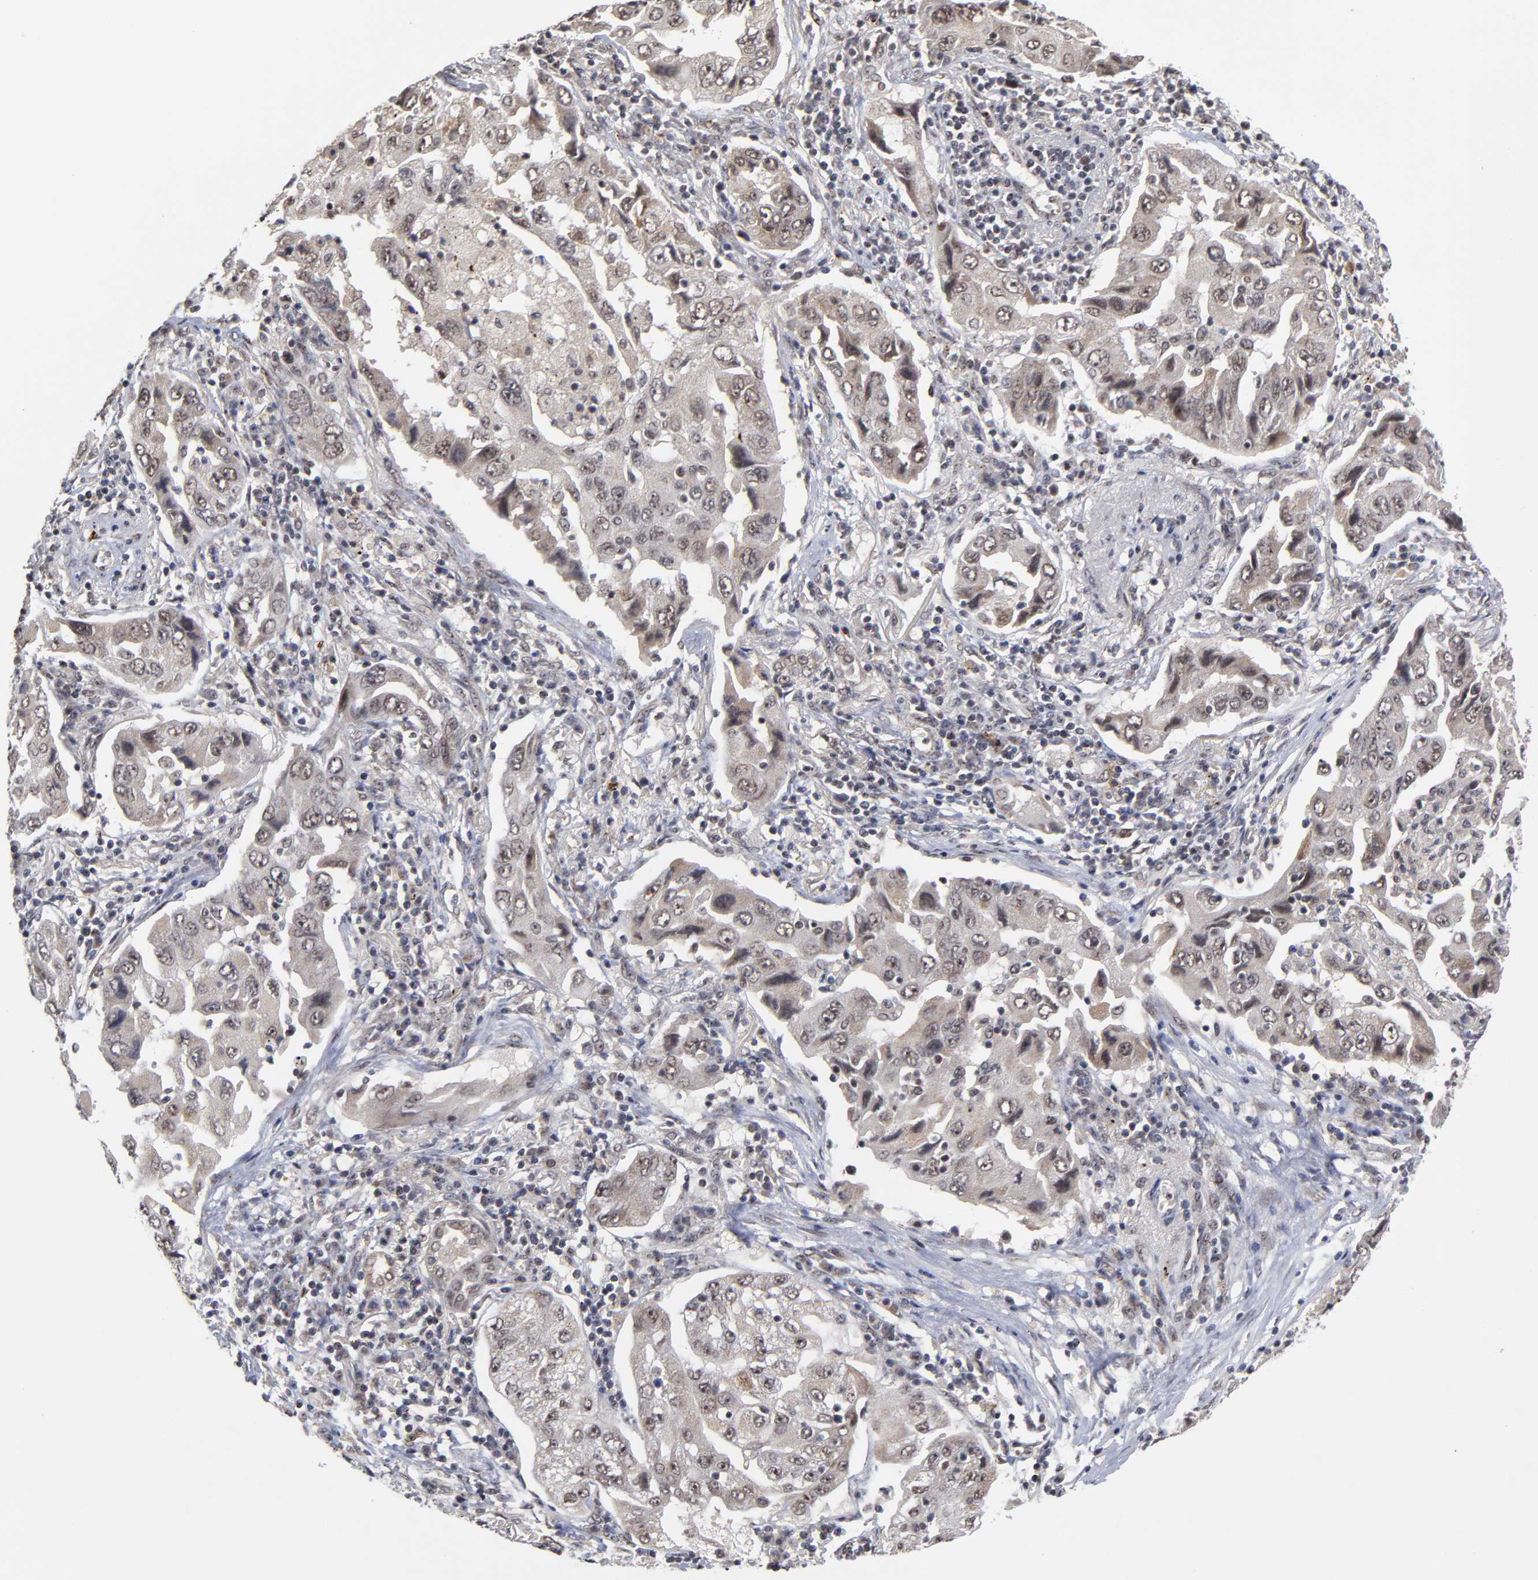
{"staining": {"intensity": "weak", "quantity": "25%-75%", "location": "nuclear"}, "tissue": "lung cancer", "cell_type": "Tumor cells", "image_type": "cancer", "snomed": [{"axis": "morphology", "description": "Adenocarcinoma, NOS"}, {"axis": "topography", "description": "Lung"}], "caption": "Adenocarcinoma (lung) stained for a protein displays weak nuclear positivity in tumor cells. The protein of interest is shown in brown color, while the nuclei are stained blue.", "gene": "ZNF419", "patient": {"sex": "female", "age": 65}}